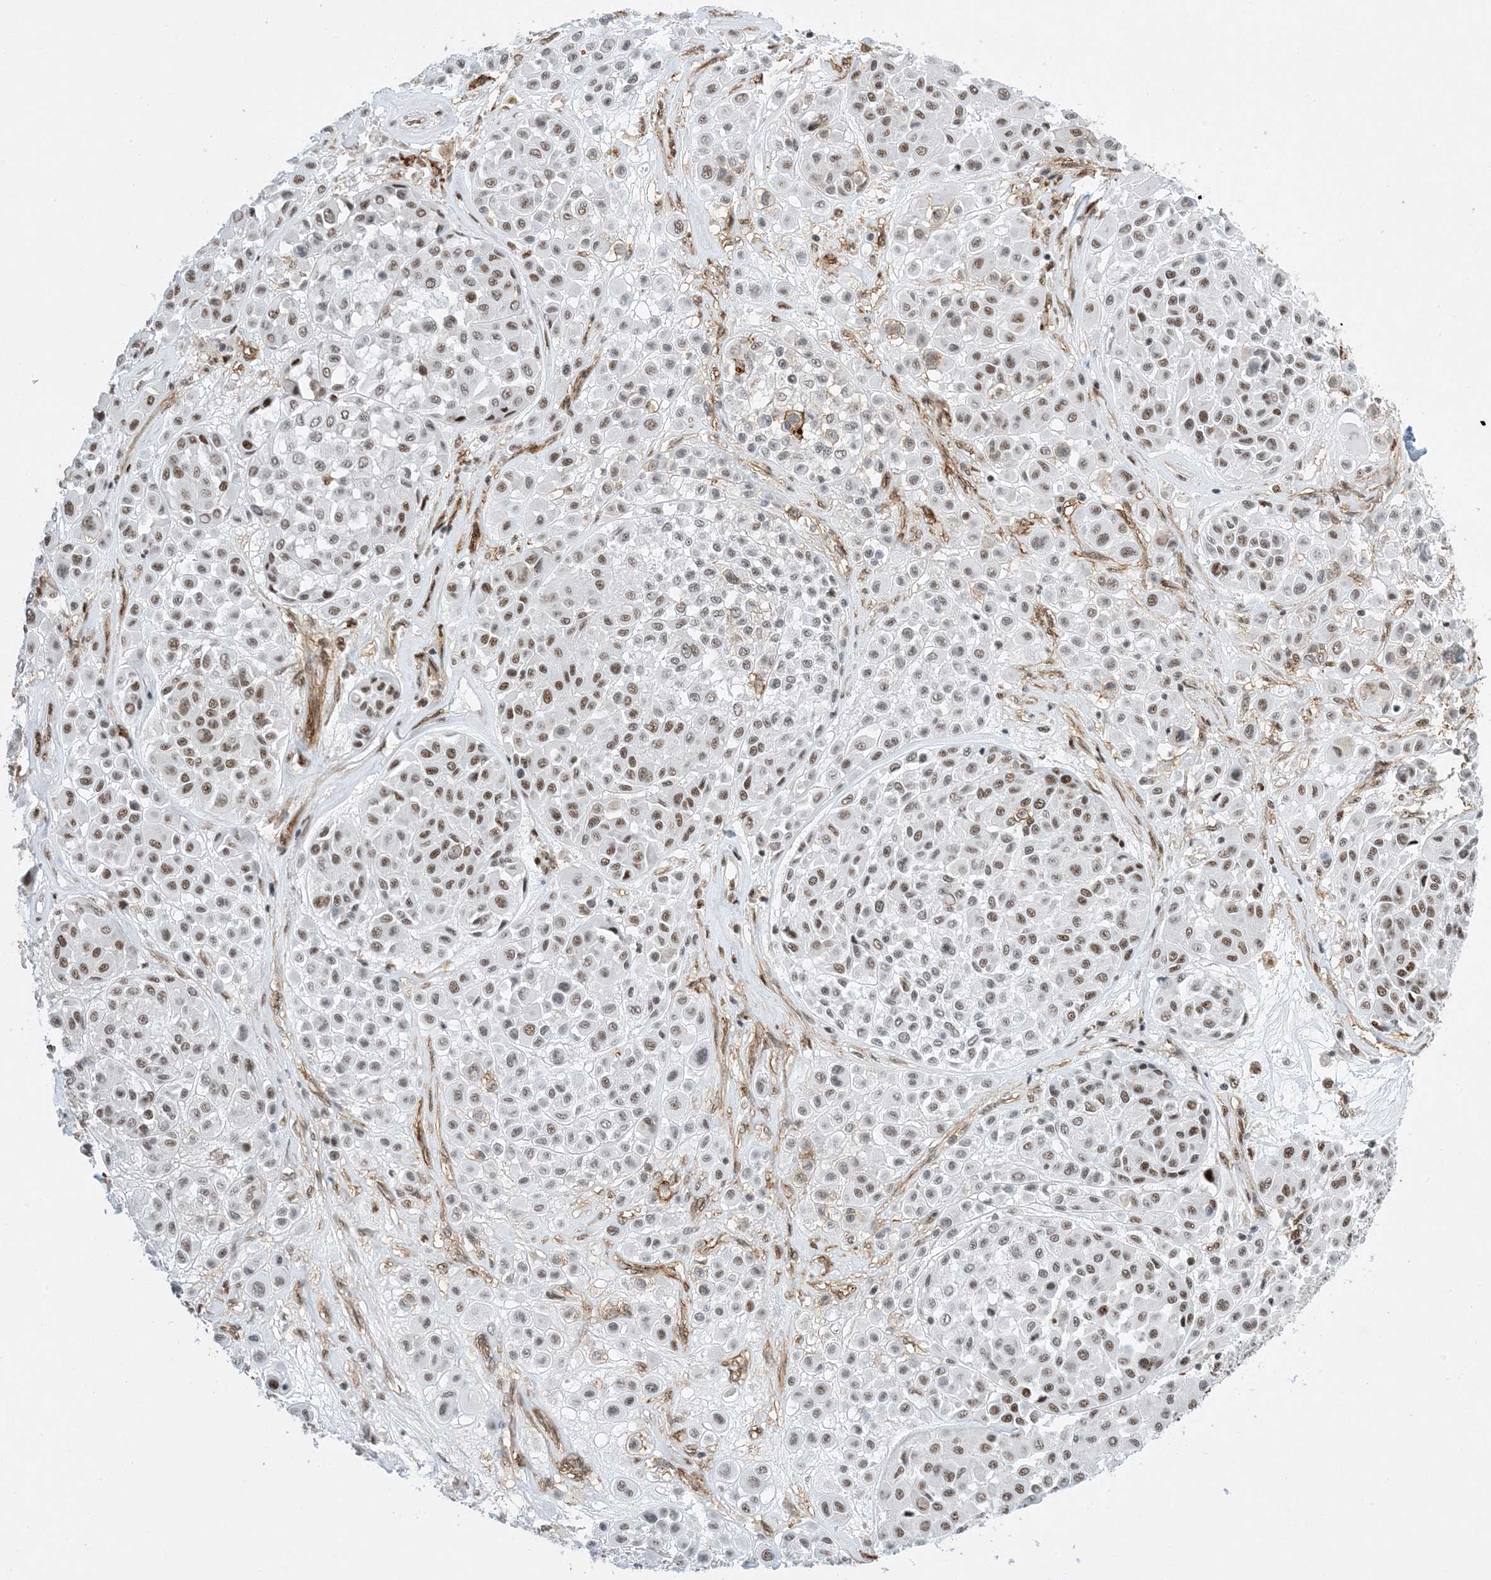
{"staining": {"intensity": "moderate", "quantity": "25%-75%", "location": "nuclear"}, "tissue": "melanoma", "cell_type": "Tumor cells", "image_type": "cancer", "snomed": [{"axis": "morphology", "description": "Malignant melanoma, Metastatic site"}, {"axis": "topography", "description": "Soft tissue"}], "caption": "Human malignant melanoma (metastatic site) stained with a protein marker exhibits moderate staining in tumor cells.", "gene": "SF3A3", "patient": {"sex": "male", "age": 41}}